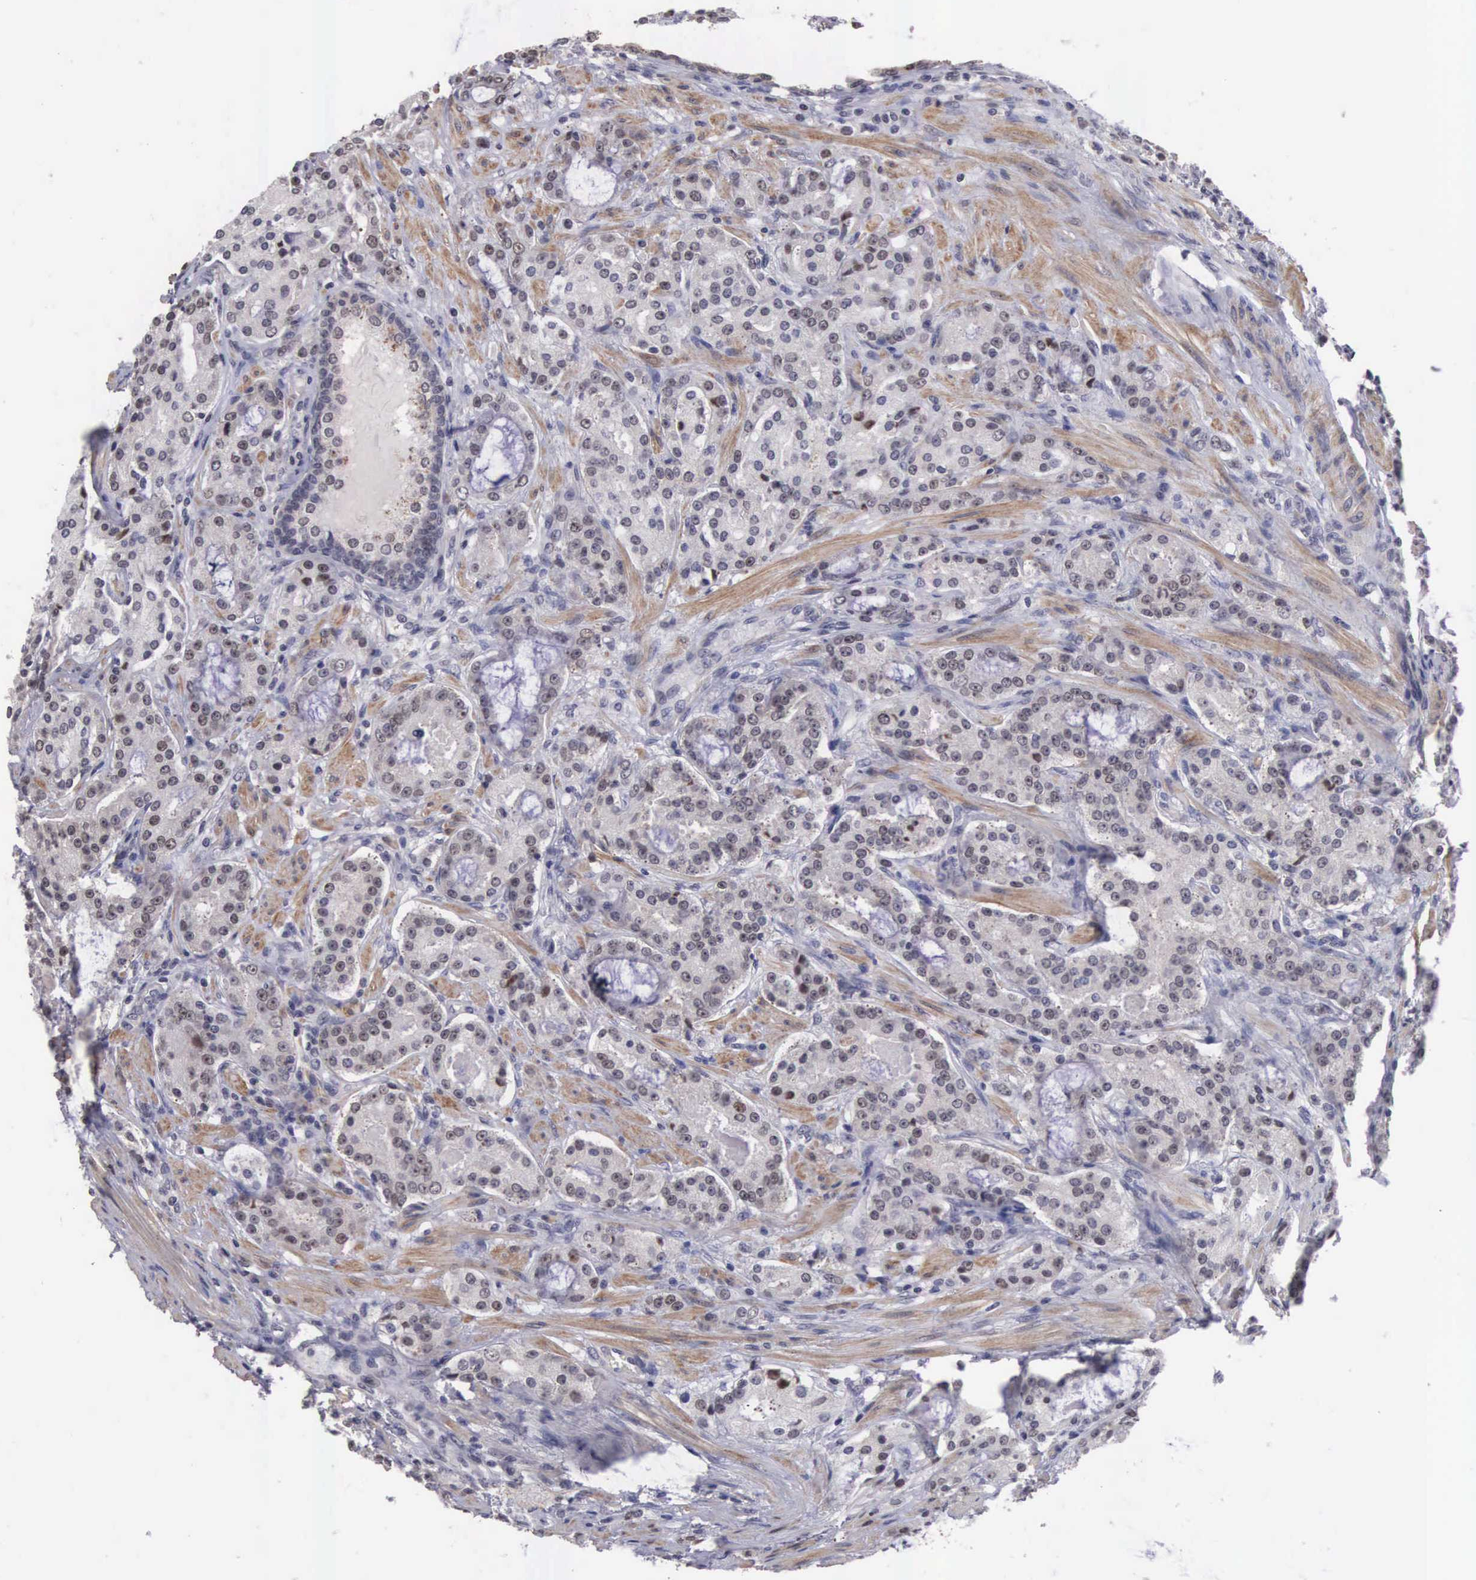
{"staining": {"intensity": "moderate", "quantity": ">75%", "location": "nuclear"}, "tissue": "prostate cancer", "cell_type": "Tumor cells", "image_type": "cancer", "snomed": [{"axis": "morphology", "description": "Adenocarcinoma, Medium grade"}, {"axis": "topography", "description": "Prostate"}], "caption": "A brown stain highlights moderate nuclear expression of a protein in human prostate cancer tumor cells.", "gene": "ZNF275", "patient": {"sex": "male", "age": 72}}